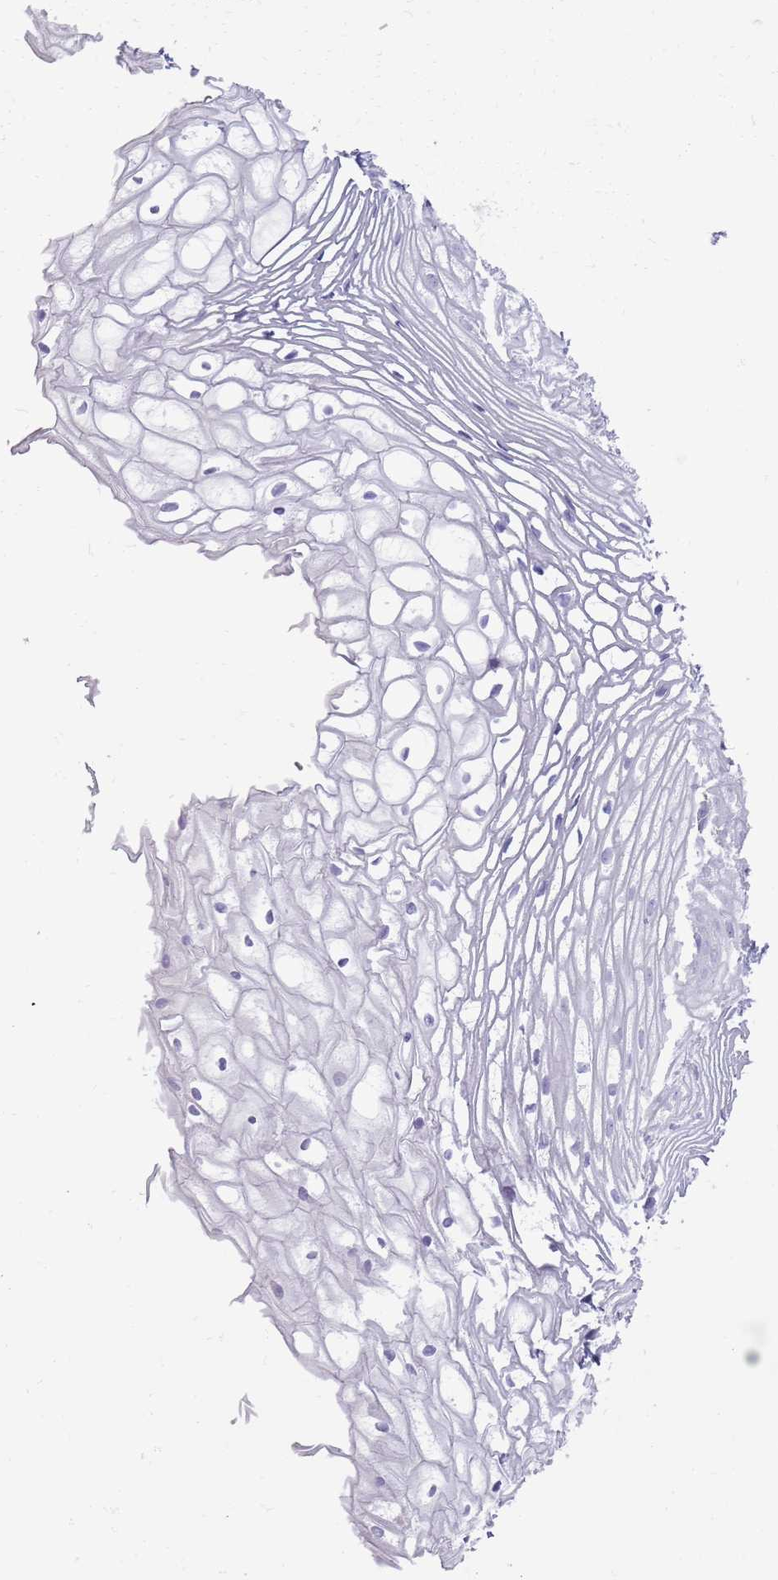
{"staining": {"intensity": "negative", "quantity": "none", "location": "none"}, "tissue": "vagina", "cell_type": "Squamous epithelial cells", "image_type": "normal", "snomed": [{"axis": "morphology", "description": "Normal tissue, NOS"}, {"axis": "topography", "description": "Vagina"}], "caption": "Micrograph shows no protein positivity in squamous epithelial cells of unremarkable vagina.", "gene": "DIPK1C", "patient": {"sex": "female", "age": 60}}